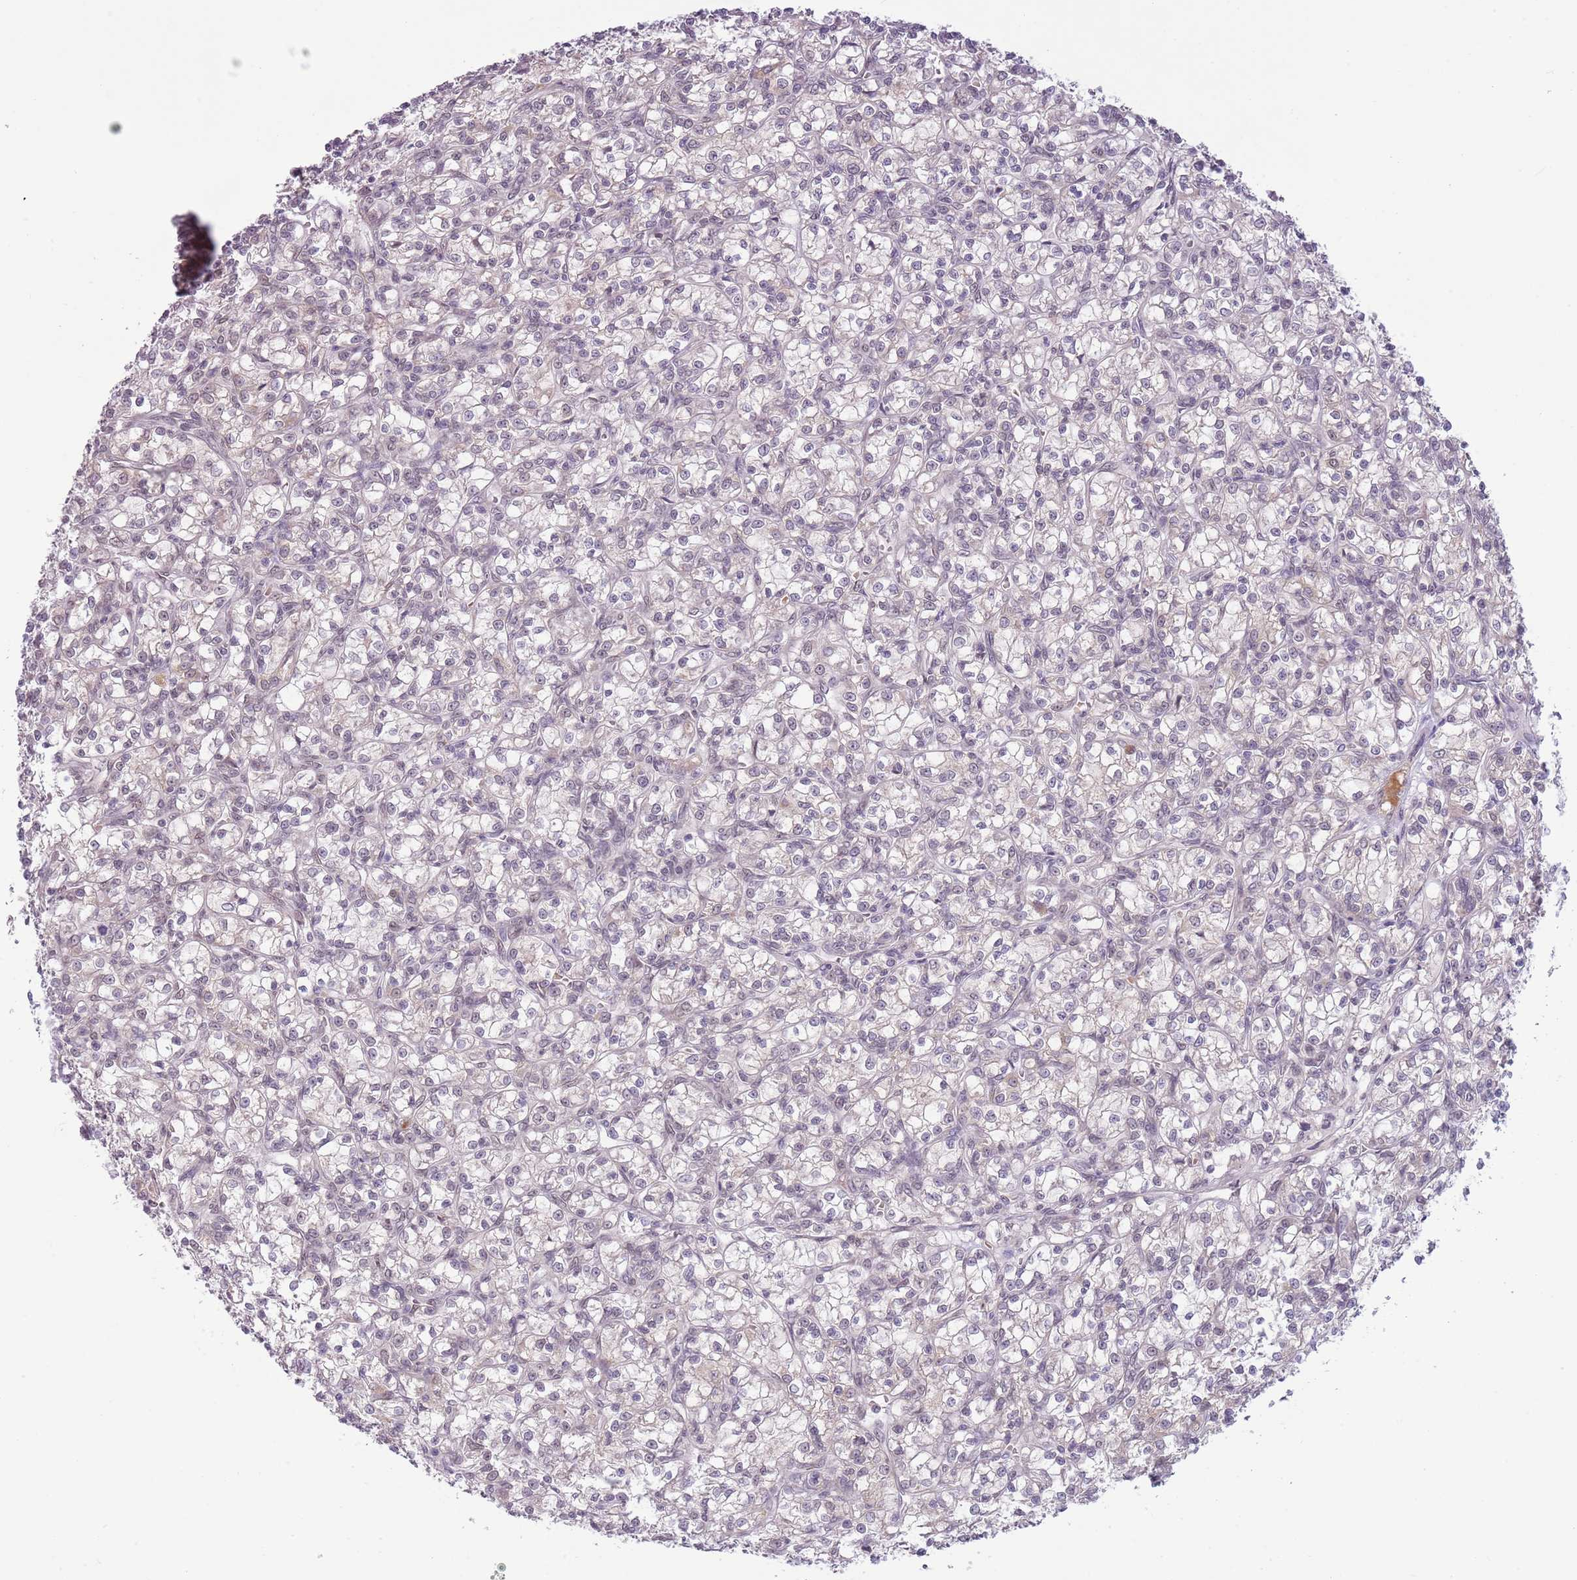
{"staining": {"intensity": "negative", "quantity": "none", "location": "none"}, "tissue": "renal cancer", "cell_type": "Tumor cells", "image_type": "cancer", "snomed": [{"axis": "morphology", "description": "Adenocarcinoma, NOS"}, {"axis": "topography", "description": "Kidney"}], "caption": "High power microscopy histopathology image of an immunohistochemistry (IHC) photomicrograph of adenocarcinoma (renal), revealing no significant staining in tumor cells. (Stains: DAB (3,3'-diaminobenzidine) IHC with hematoxylin counter stain, Microscopy: brightfield microscopy at high magnification).", "gene": "TM2D1", "patient": {"sex": "female", "age": 59}}